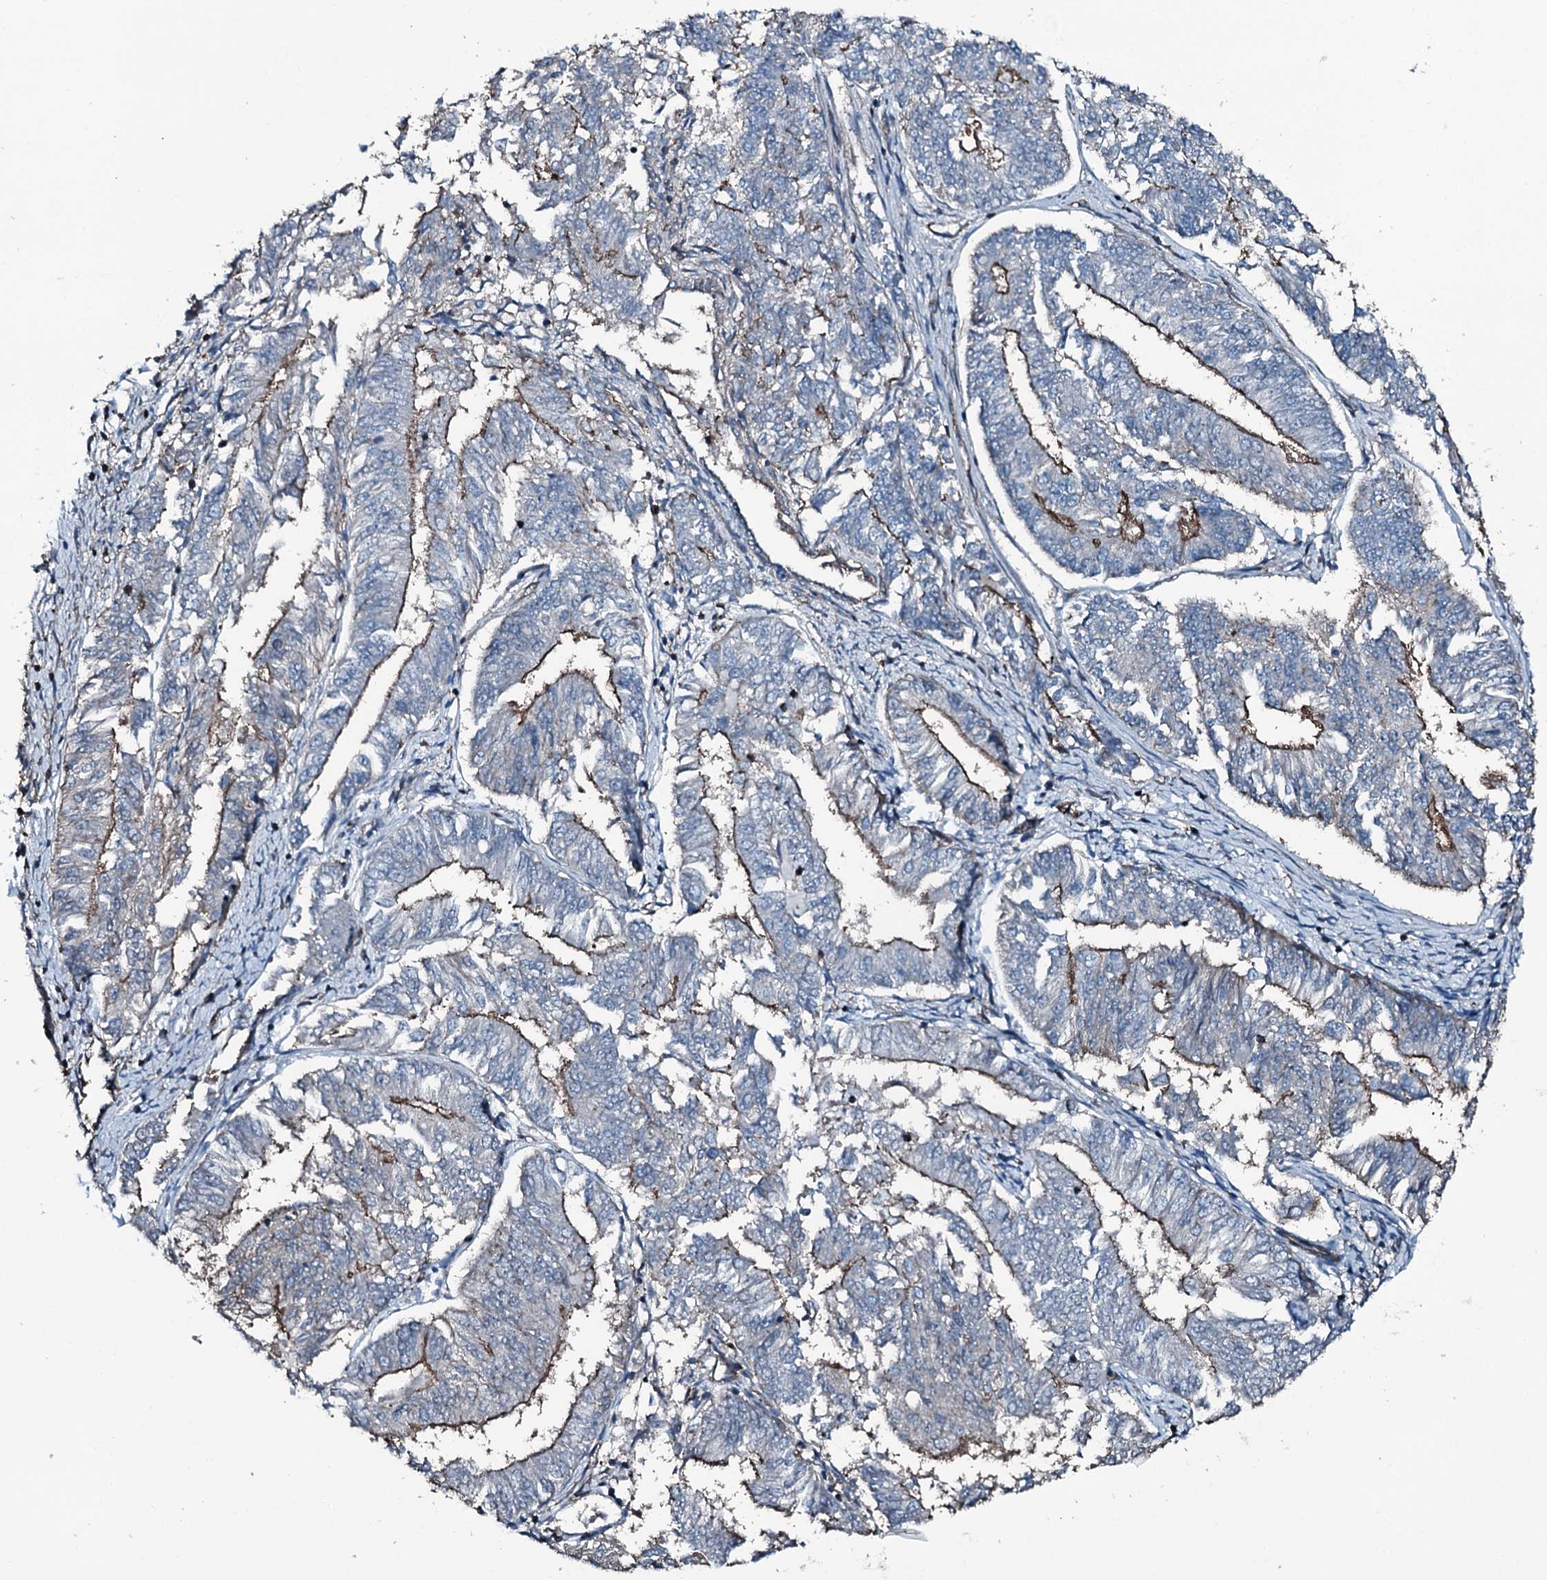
{"staining": {"intensity": "moderate", "quantity": "<25%", "location": "cytoplasmic/membranous"}, "tissue": "endometrial cancer", "cell_type": "Tumor cells", "image_type": "cancer", "snomed": [{"axis": "morphology", "description": "Adenocarcinoma, NOS"}, {"axis": "topography", "description": "Endometrium"}], "caption": "Endometrial cancer (adenocarcinoma) stained for a protein (brown) reveals moderate cytoplasmic/membranous positive positivity in about <25% of tumor cells.", "gene": "SLC25A38", "patient": {"sex": "female", "age": 58}}